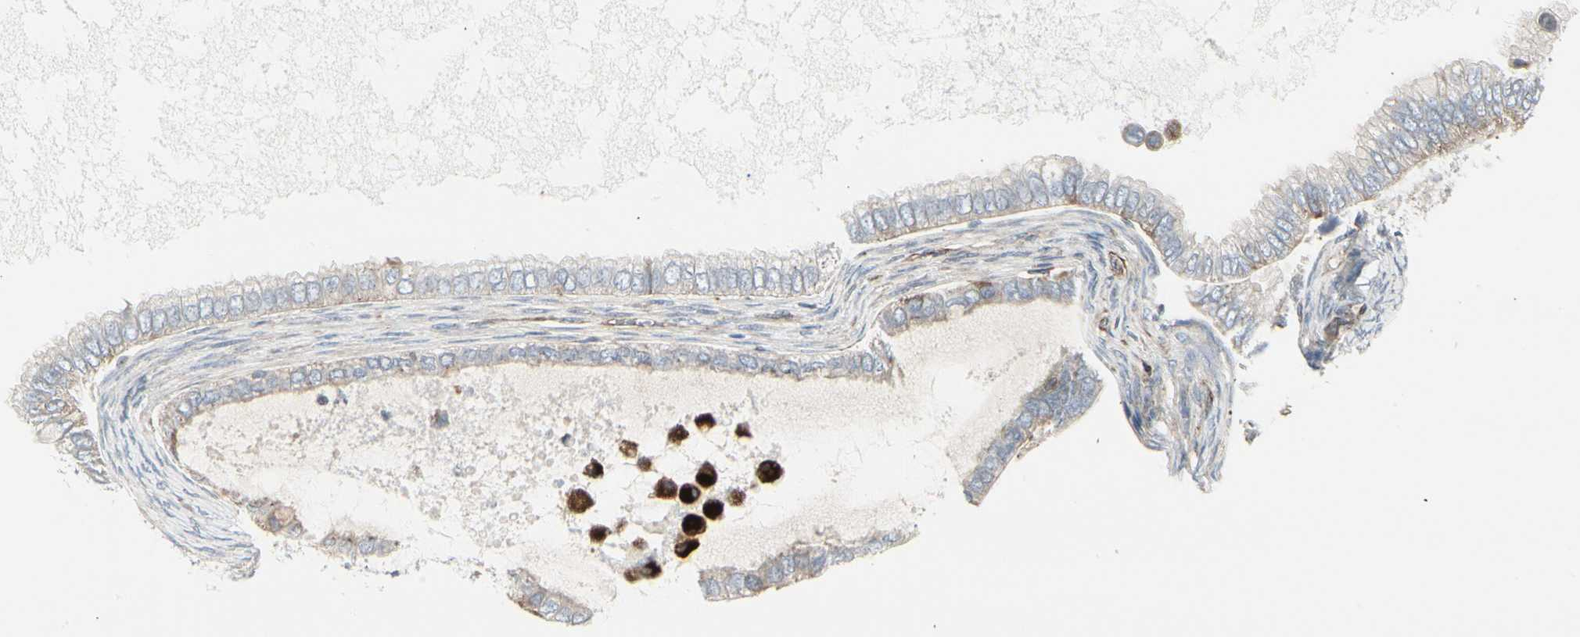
{"staining": {"intensity": "moderate", "quantity": "<25%", "location": "cytoplasmic/membranous"}, "tissue": "ovarian cancer", "cell_type": "Tumor cells", "image_type": "cancer", "snomed": [{"axis": "morphology", "description": "Cystadenocarcinoma, mucinous, NOS"}, {"axis": "topography", "description": "Ovary"}], "caption": "Immunohistochemical staining of ovarian mucinous cystadenocarcinoma demonstrates low levels of moderate cytoplasmic/membranous staining in approximately <25% of tumor cells. (DAB (3,3'-diaminobenzidine) IHC, brown staining for protein, blue staining for nuclei).", "gene": "ATP6V1B2", "patient": {"sex": "female", "age": 80}}